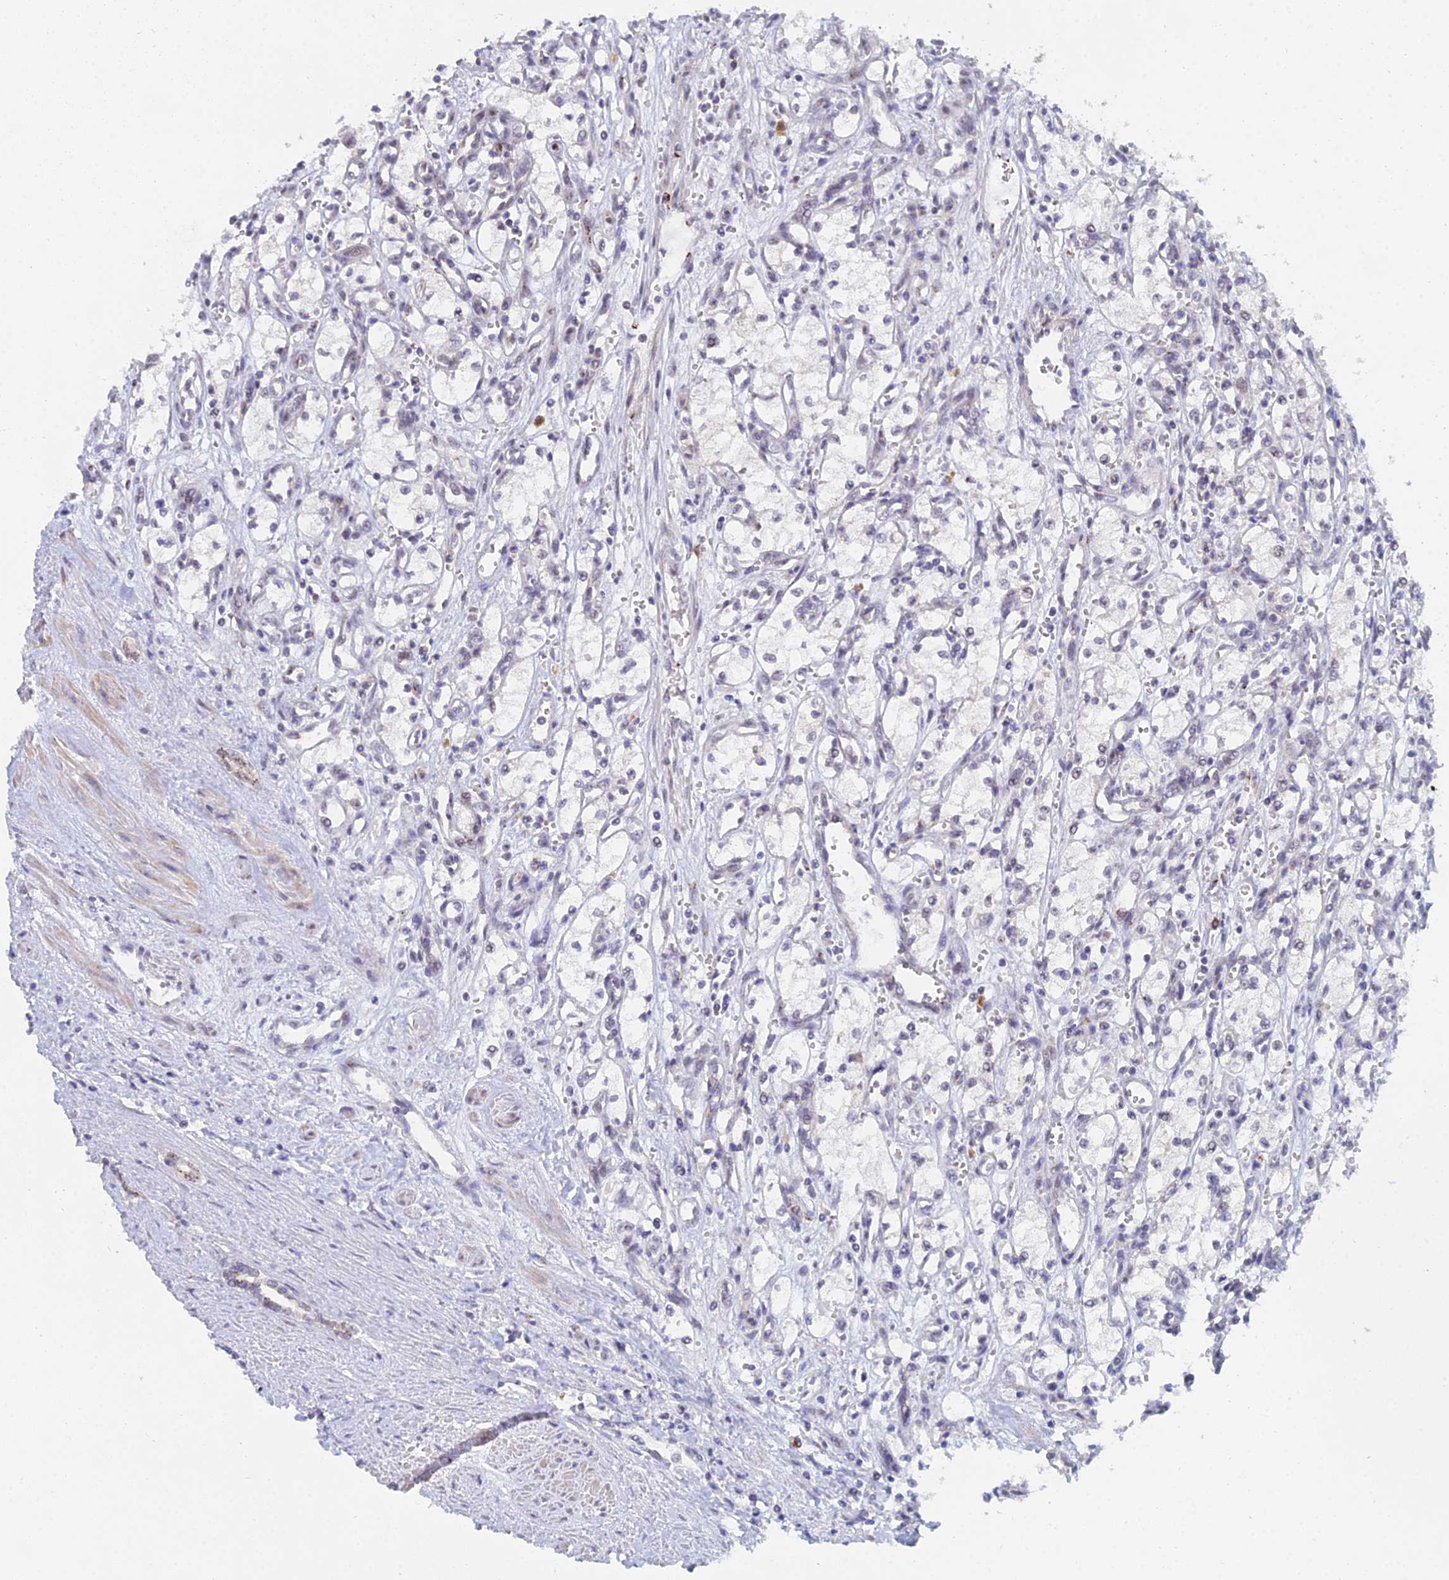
{"staining": {"intensity": "negative", "quantity": "none", "location": "none"}, "tissue": "renal cancer", "cell_type": "Tumor cells", "image_type": "cancer", "snomed": [{"axis": "morphology", "description": "Adenocarcinoma, NOS"}, {"axis": "topography", "description": "Kidney"}], "caption": "IHC photomicrograph of renal adenocarcinoma stained for a protein (brown), which demonstrates no staining in tumor cells. (DAB (3,3'-diaminobenzidine) IHC with hematoxylin counter stain).", "gene": "THOC3", "patient": {"sex": "male", "age": 59}}